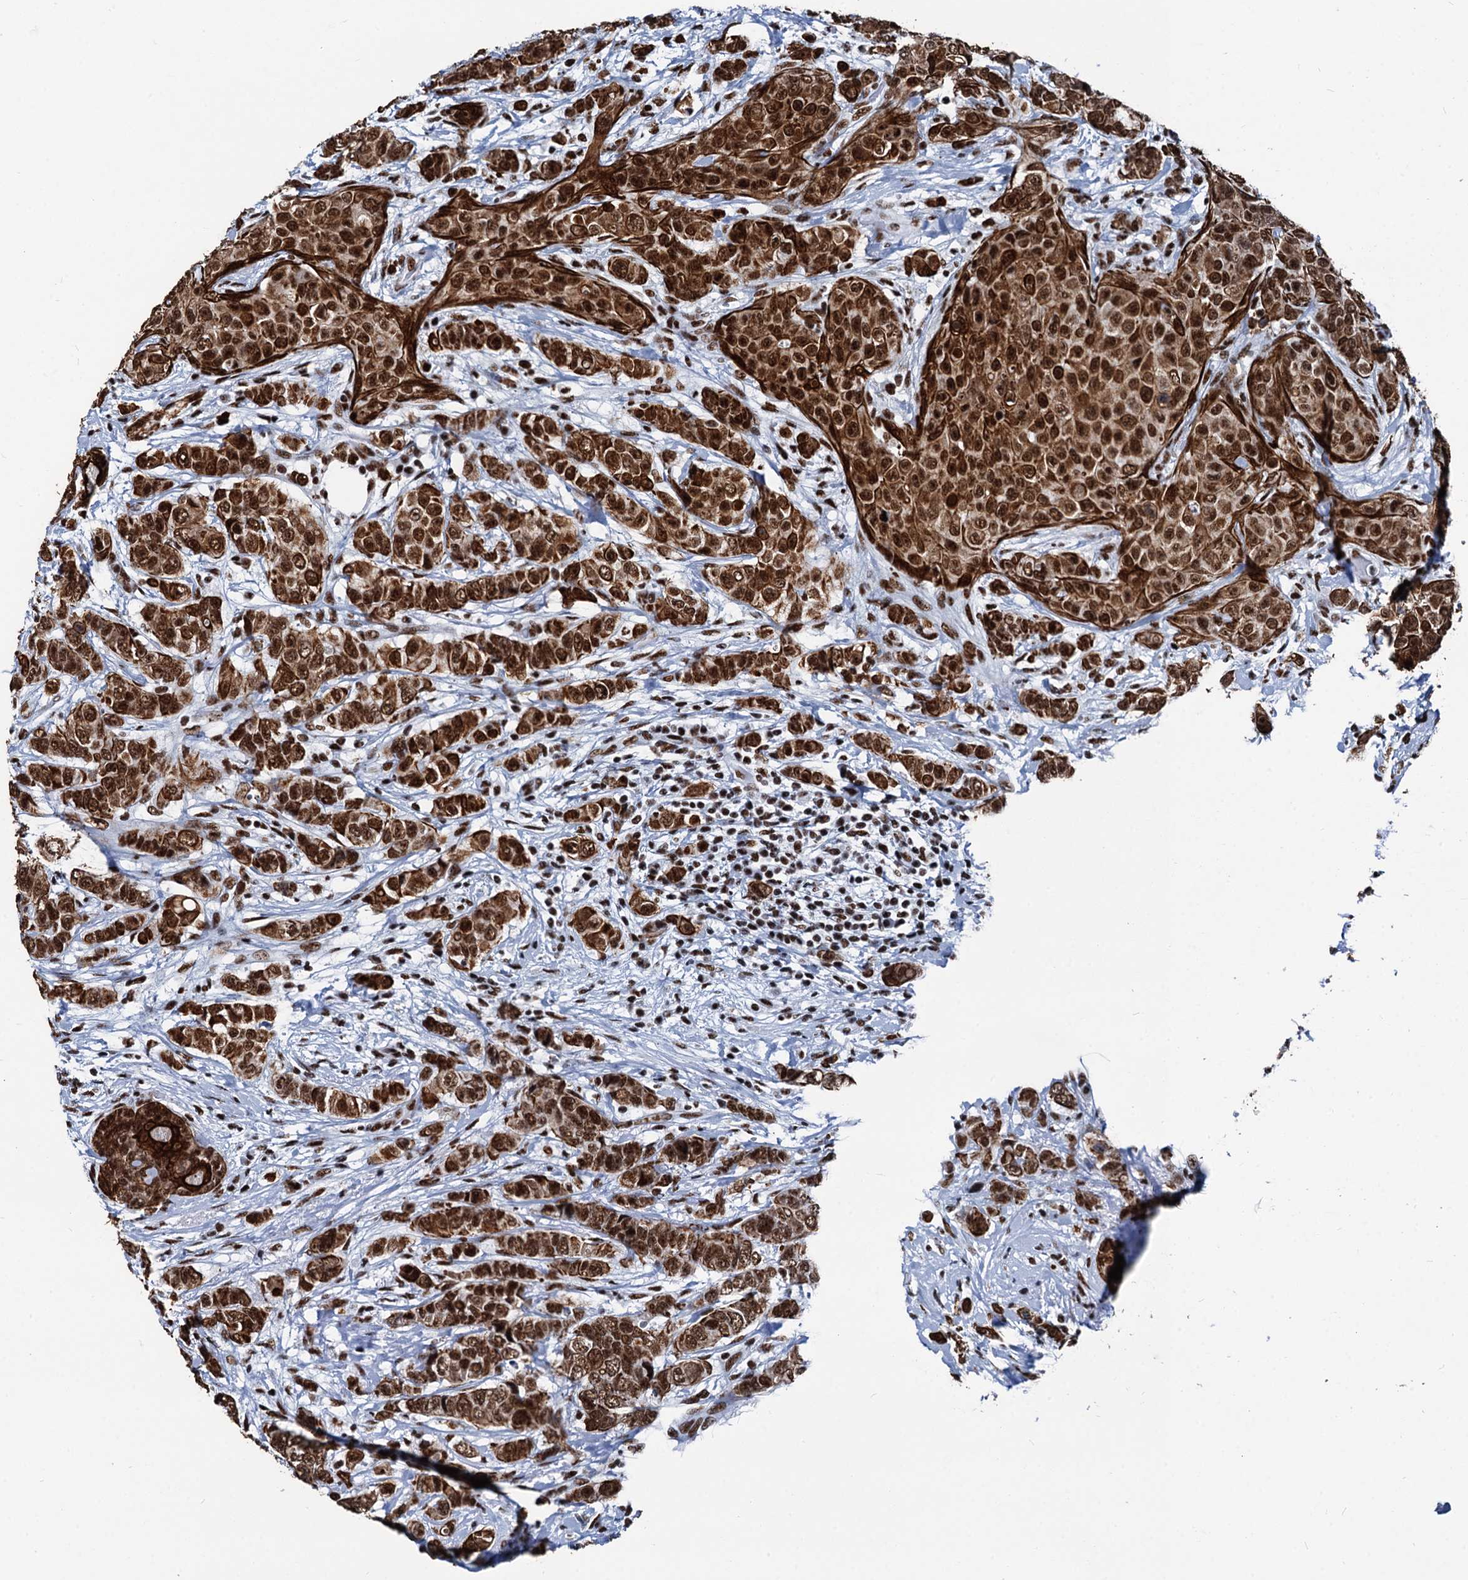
{"staining": {"intensity": "strong", "quantity": ">75%", "location": "cytoplasmic/membranous,nuclear"}, "tissue": "breast cancer", "cell_type": "Tumor cells", "image_type": "cancer", "snomed": [{"axis": "morphology", "description": "Lobular carcinoma"}, {"axis": "topography", "description": "Breast"}], "caption": "Immunohistochemical staining of lobular carcinoma (breast) shows strong cytoplasmic/membranous and nuclear protein expression in about >75% of tumor cells.", "gene": "DDX23", "patient": {"sex": "female", "age": 51}}